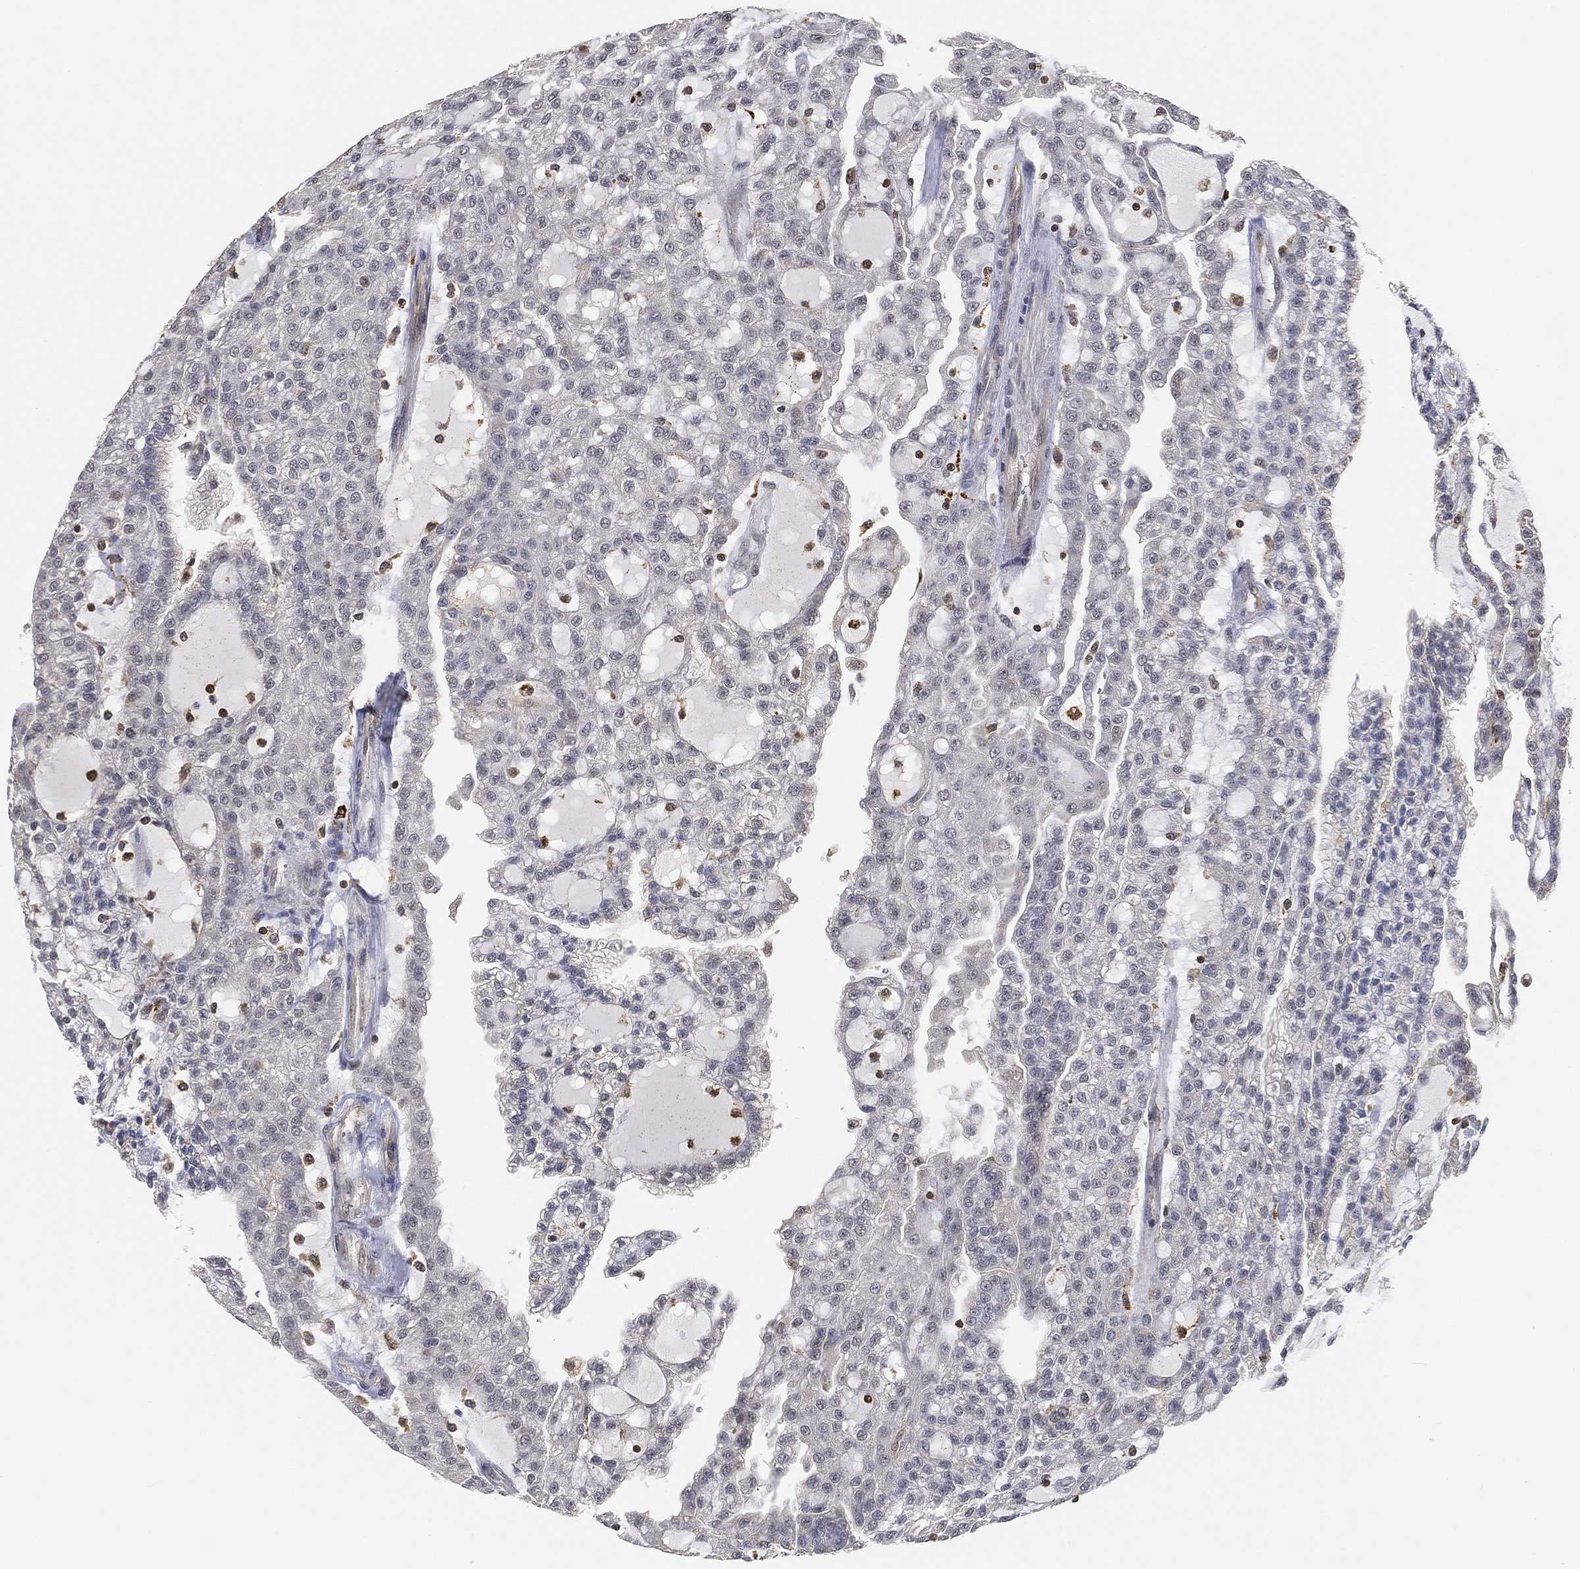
{"staining": {"intensity": "negative", "quantity": "none", "location": "none"}, "tissue": "renal cancer", "cell_type": "Tumor cells", "image_type": "cancer", "snomed": [{"axis": "morphology", "description": "Adenocarcinoma, NOS"}, {"axis": "topography", "description": "Kidney"}], "caption": "Tumor cells are negative for protein expression in human renal adenocarcinoma.", "gene": "WDR26", "patient": {"sex": "male", "age": 63}}